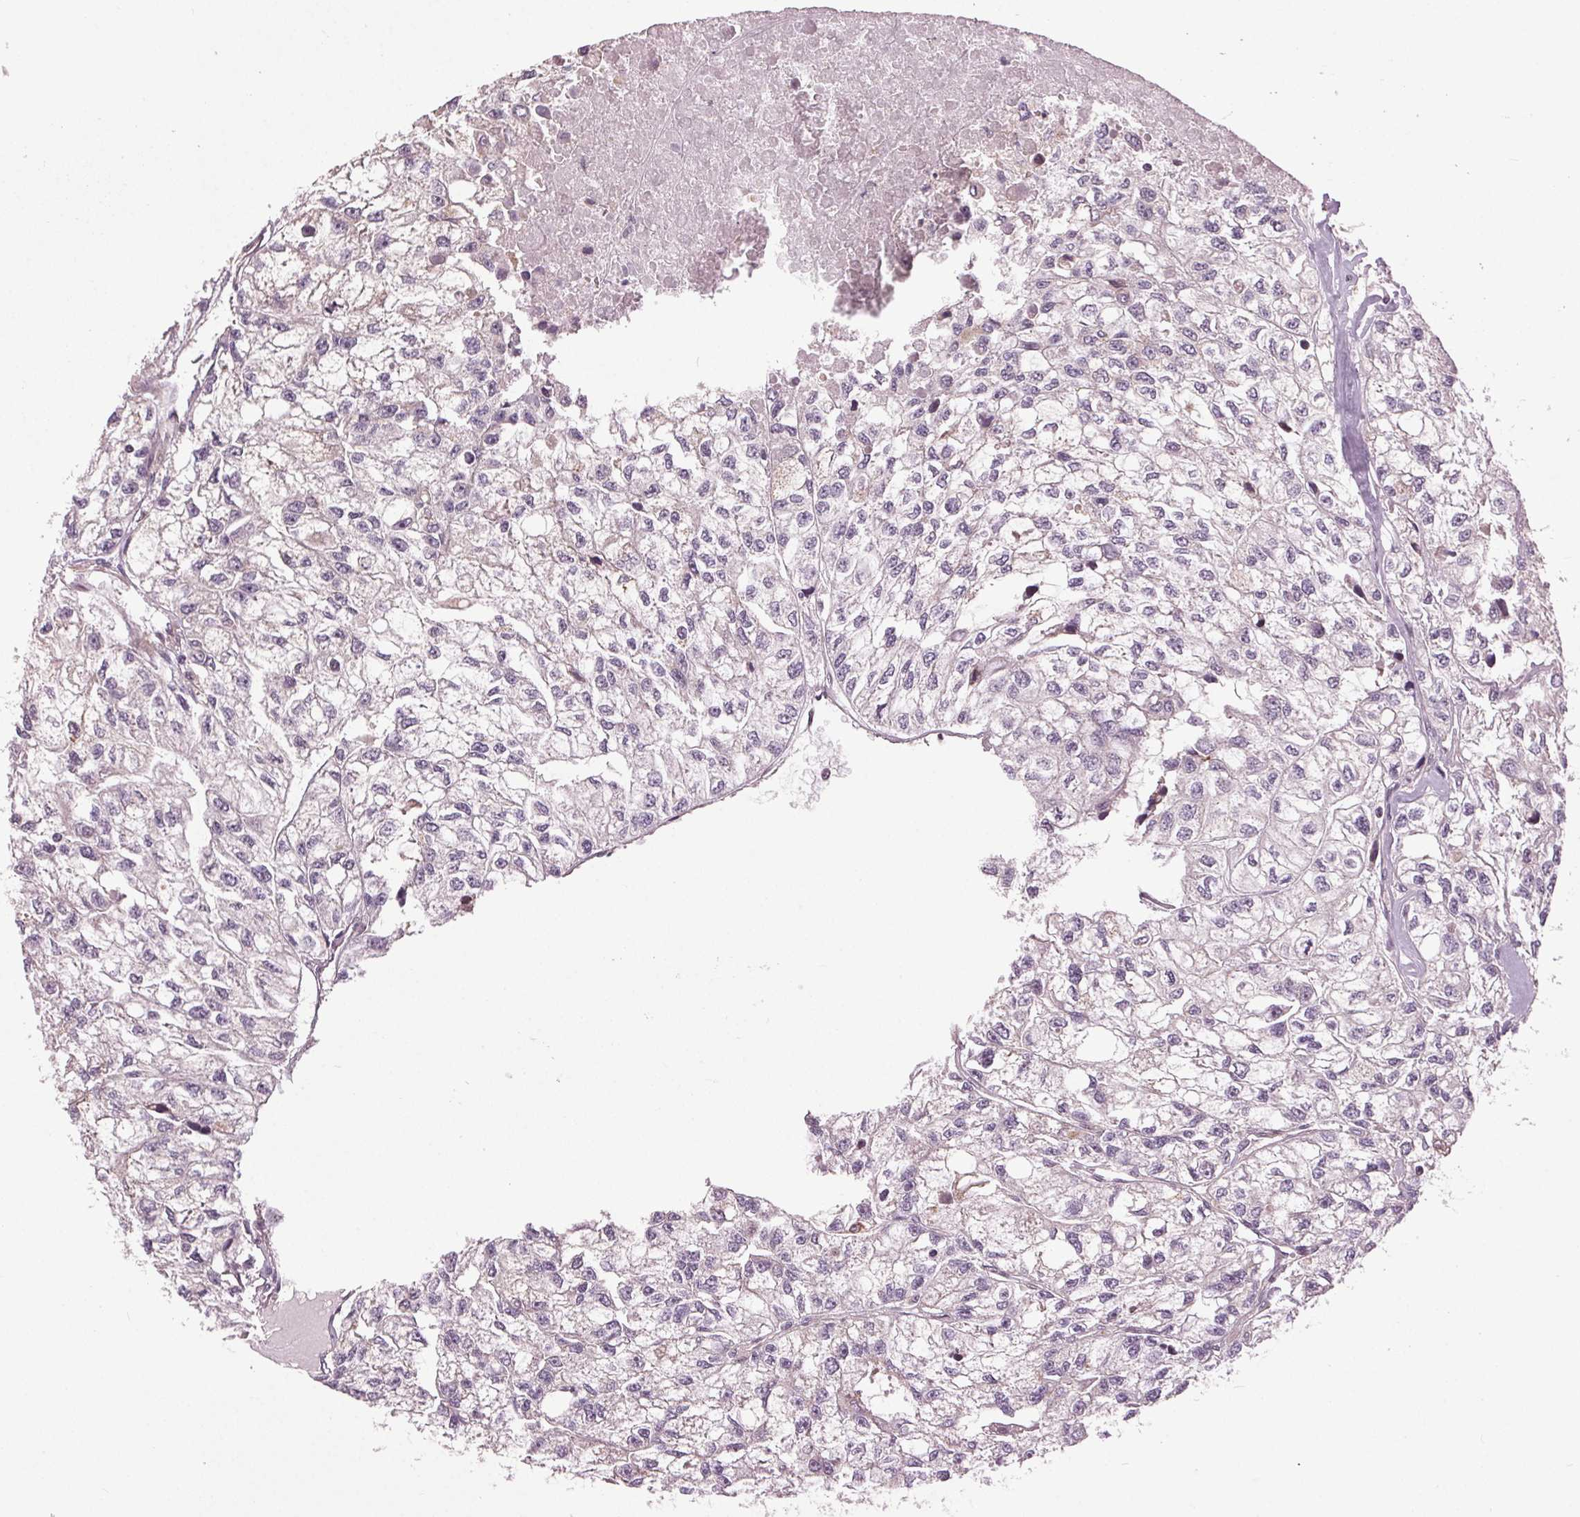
{"staining": {"intensity": "negative", "quantity": "none", "location": "none"}, "tissue": "renal cancer", "cell_type": "Tumor cells", "image_type": "cancer", "snomed": [{"axis": "morphology", "description": "Adenocarcinoma, NOS"}, {"axis": "topography", "description": "Kidney"}], "caption": "IHC of human renal cancer reveals no expression in tumor cells.", "gene": "BSDC1", "patient": {"sex": "male", "age": 56}}